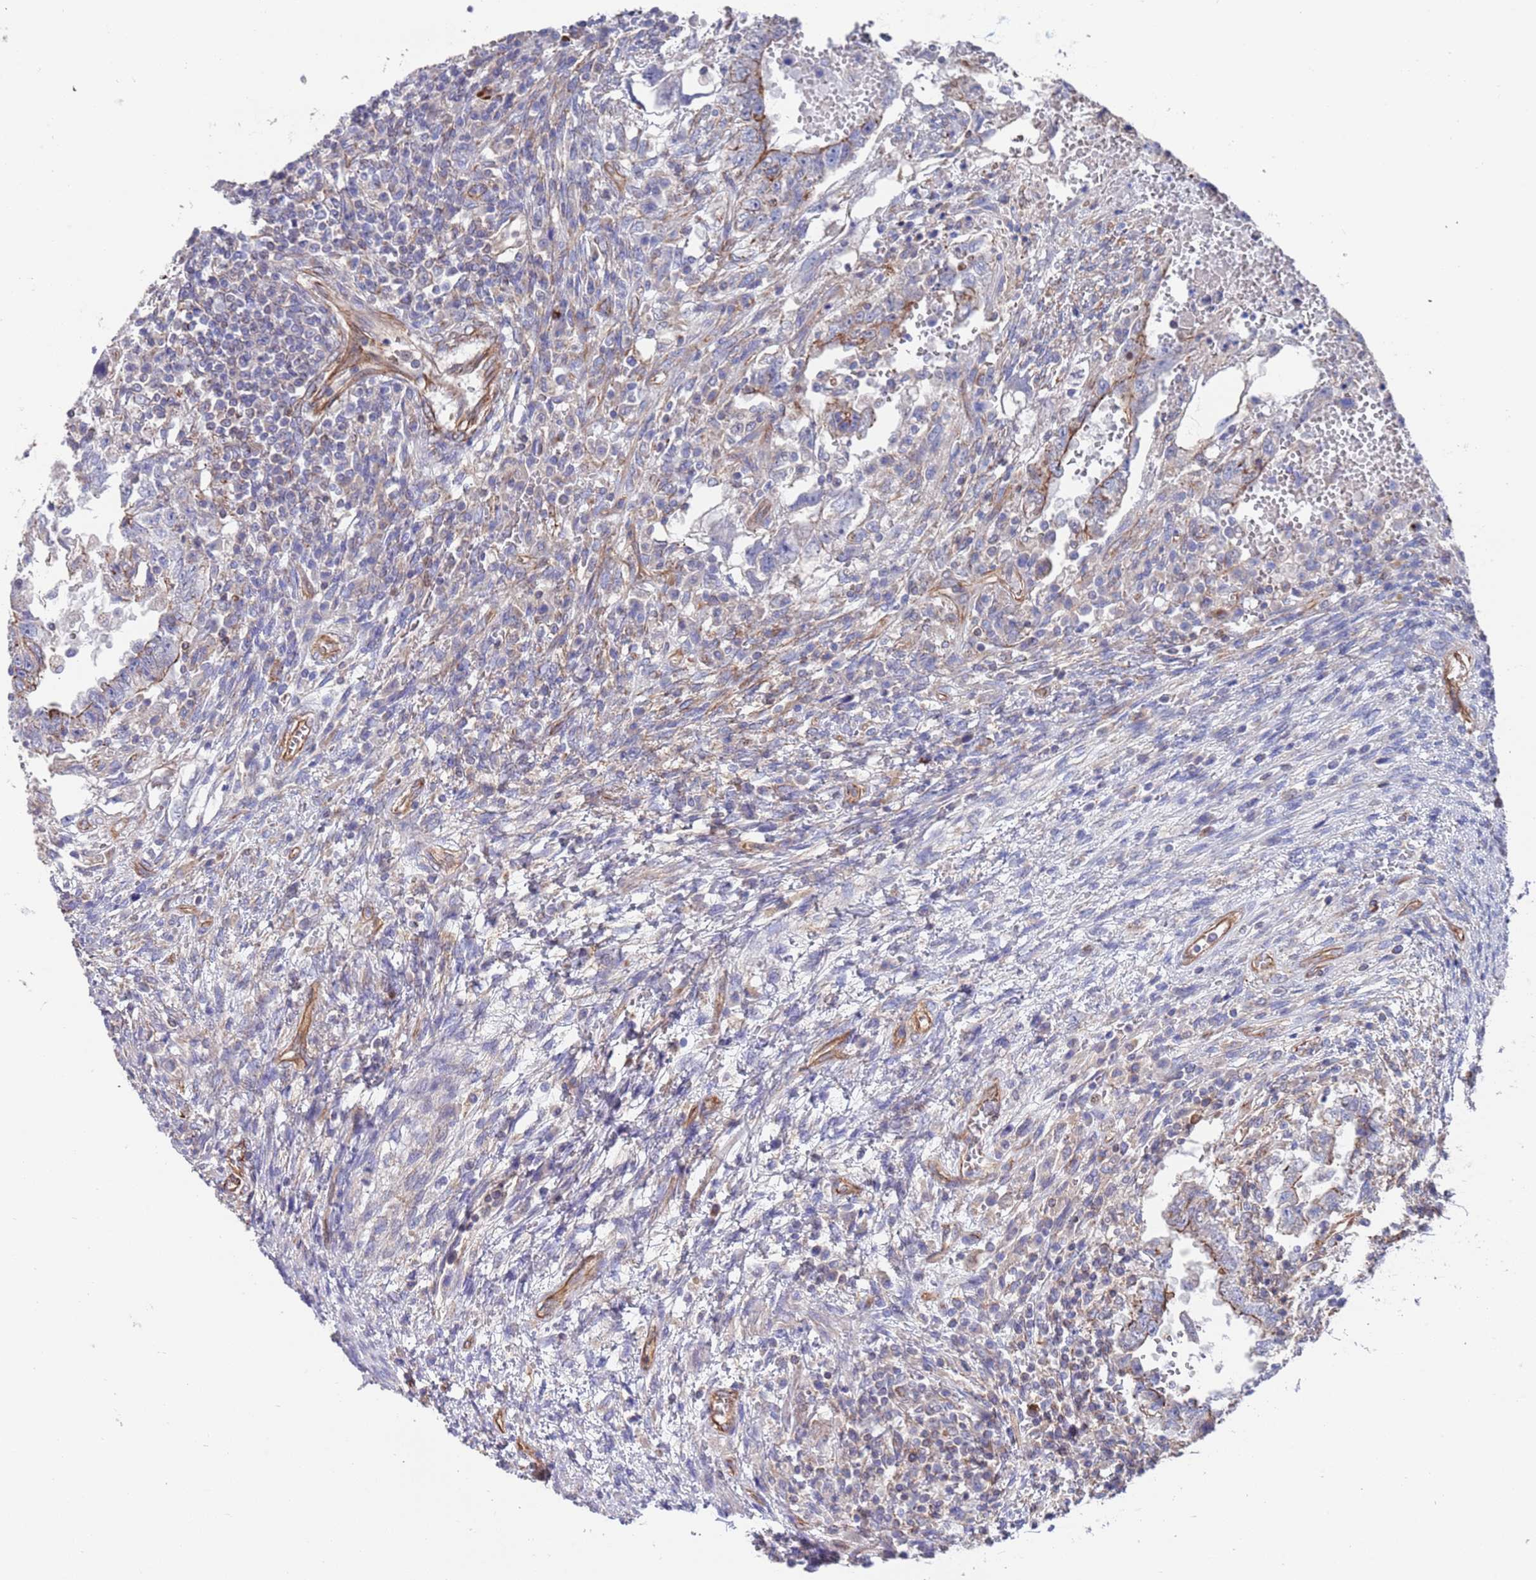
{"staining": {"intensity": "moderate", "quantity": "<25%", "location": "cytoplasmic/membranous"}, "tissue": "testis cancer", "cell_type": "Tumor cells", "image_type": "cancer", "snomed": [{"axis": "morphology", "description": "Carcinoma, Embryonal, NOS"}, {"axis": "topography", "description": "Testis"}], "caption": "Tumor cells reveal moderate cytoplasmic/membranous staining in approximately <25% of cells in embryonal carcinoma (testis).", "gene": "JAKMIP2", "patient": {"sex": "male", "age": 26}}